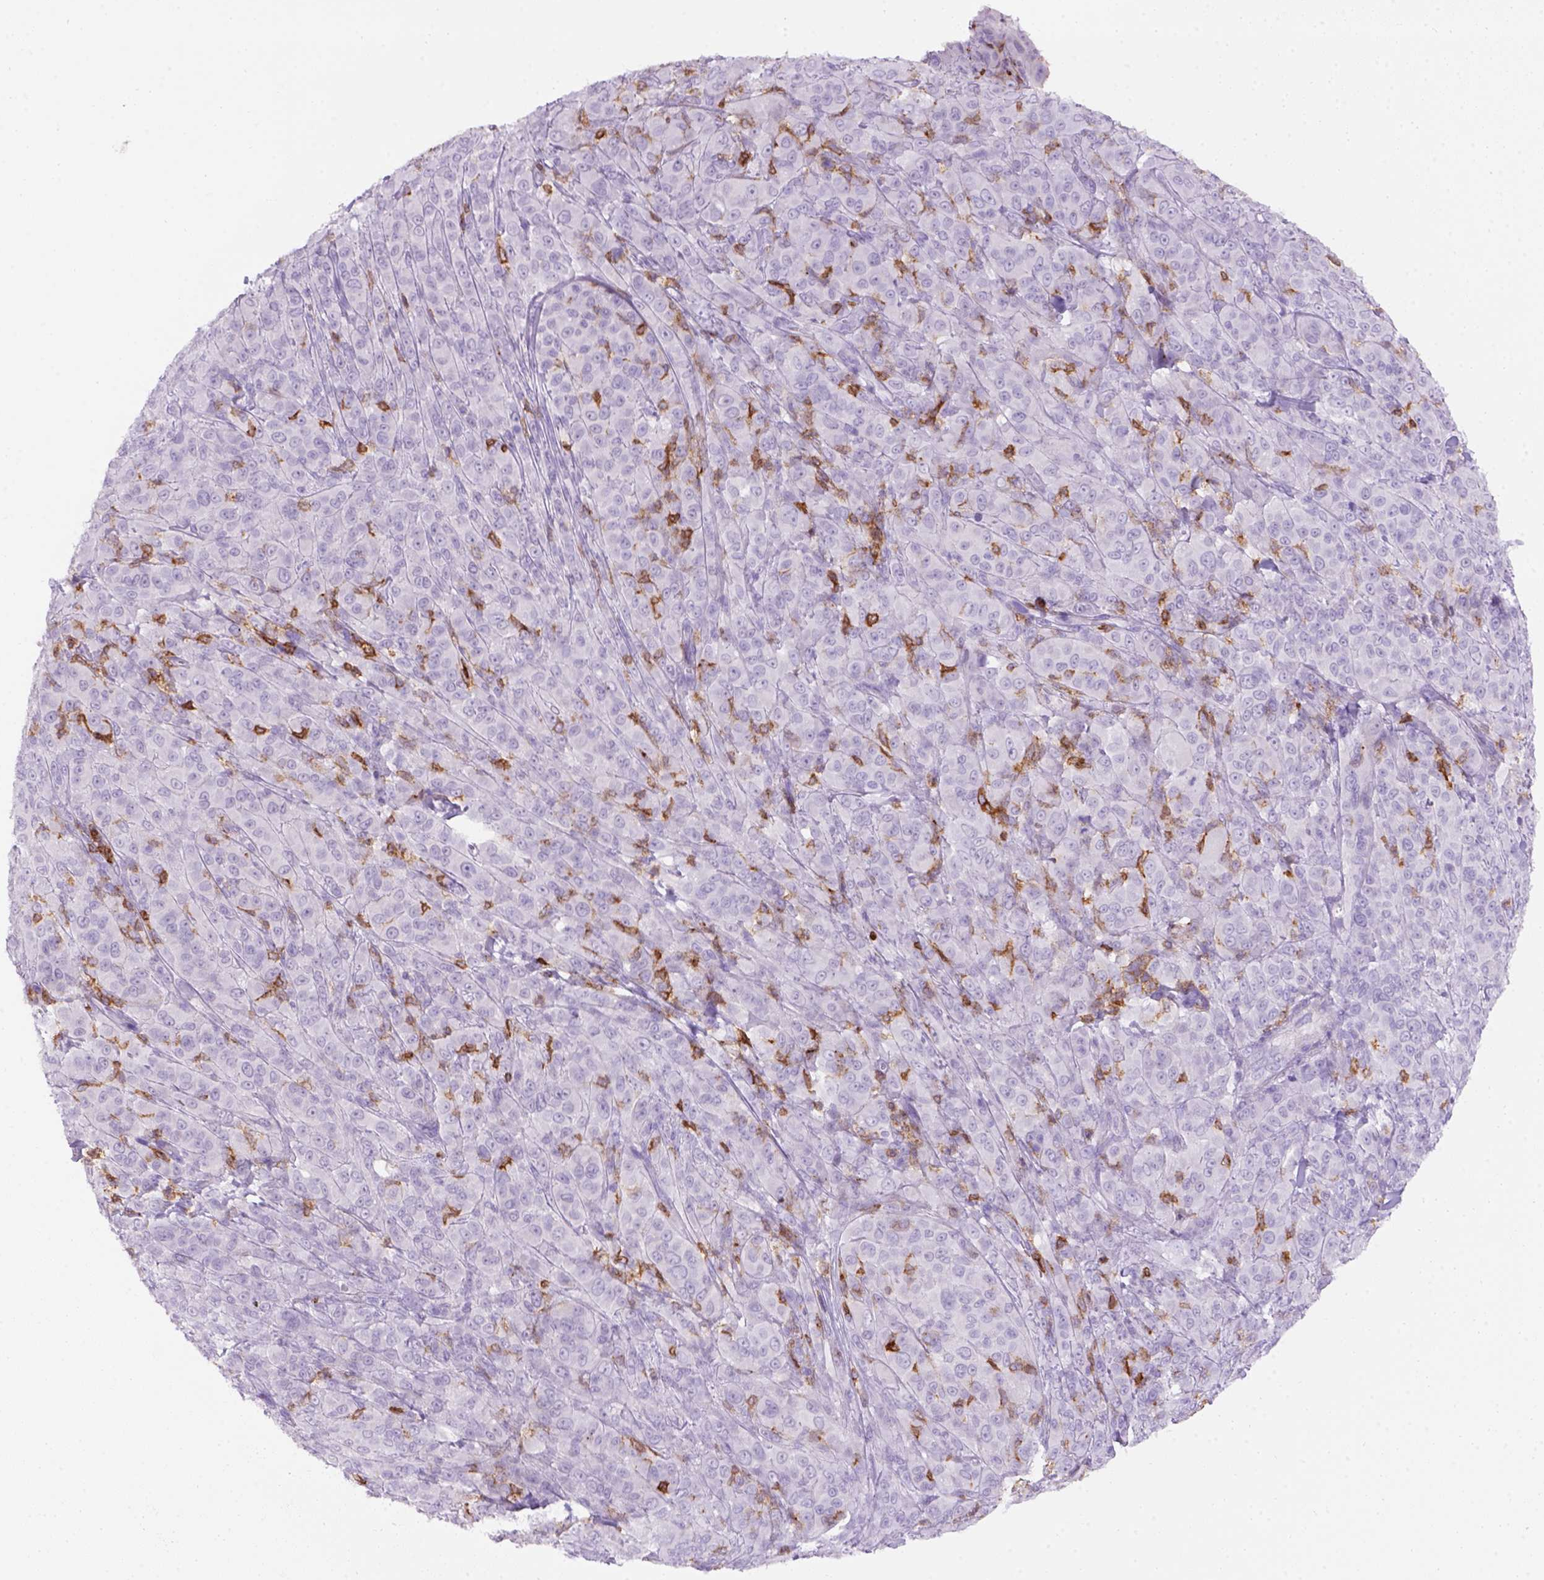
{"staining": {"intensity": "negative", "quantity": "none", "location": "none"}, "tissue": "melanoma", "cell_type": "Tumor cells", "image_type": "cancer", "snomed": [{"axis": "morphology", "description": "Malignant melanoma, NOS"}, {"axis": "topography", "description": "Skin"}], "caption": "An IHC image of melanoma is shown. There is no staining in tumor cells of melanoma.", "gene": "CD3E", "patient": {"sex": "female", "age": 87}}